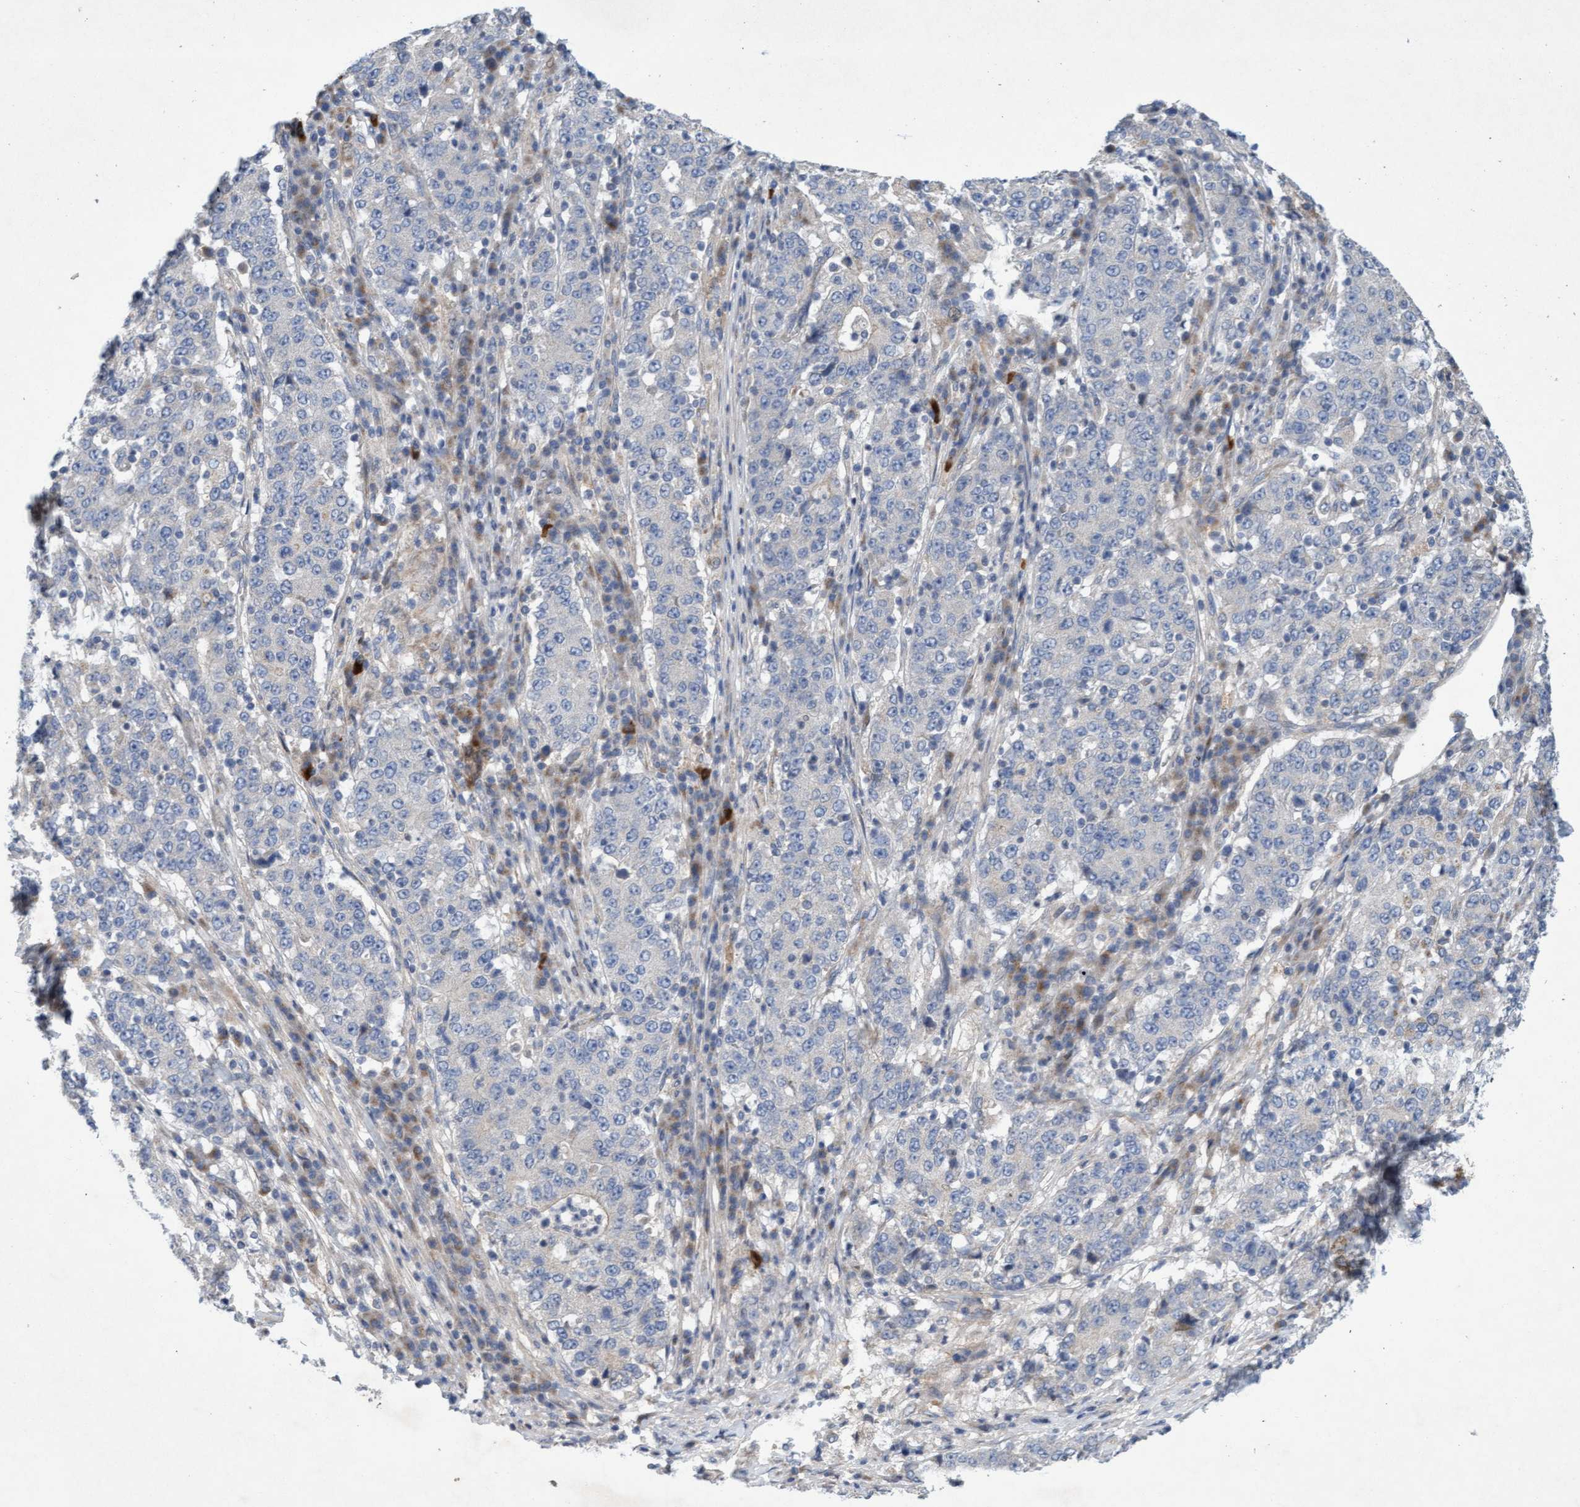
{"staining": {"intensity": "negative", "quantity": "none", "location": "none"}, "tissue": "stomach cancer", "cell_type": "Tumor cells", "image_type": "cancer", "snomed": [{"axis": "morphology", "description": "Adenocarcinoma, NOS"}, {"axis": "topography", "description": "Stomach"}], "caption": "The image demonstrates no significant positivity in tumor cells of adenocarcinoma (stomach).", "gene": "DDHD2", "patient": {"sex": "male", "age": 59}}